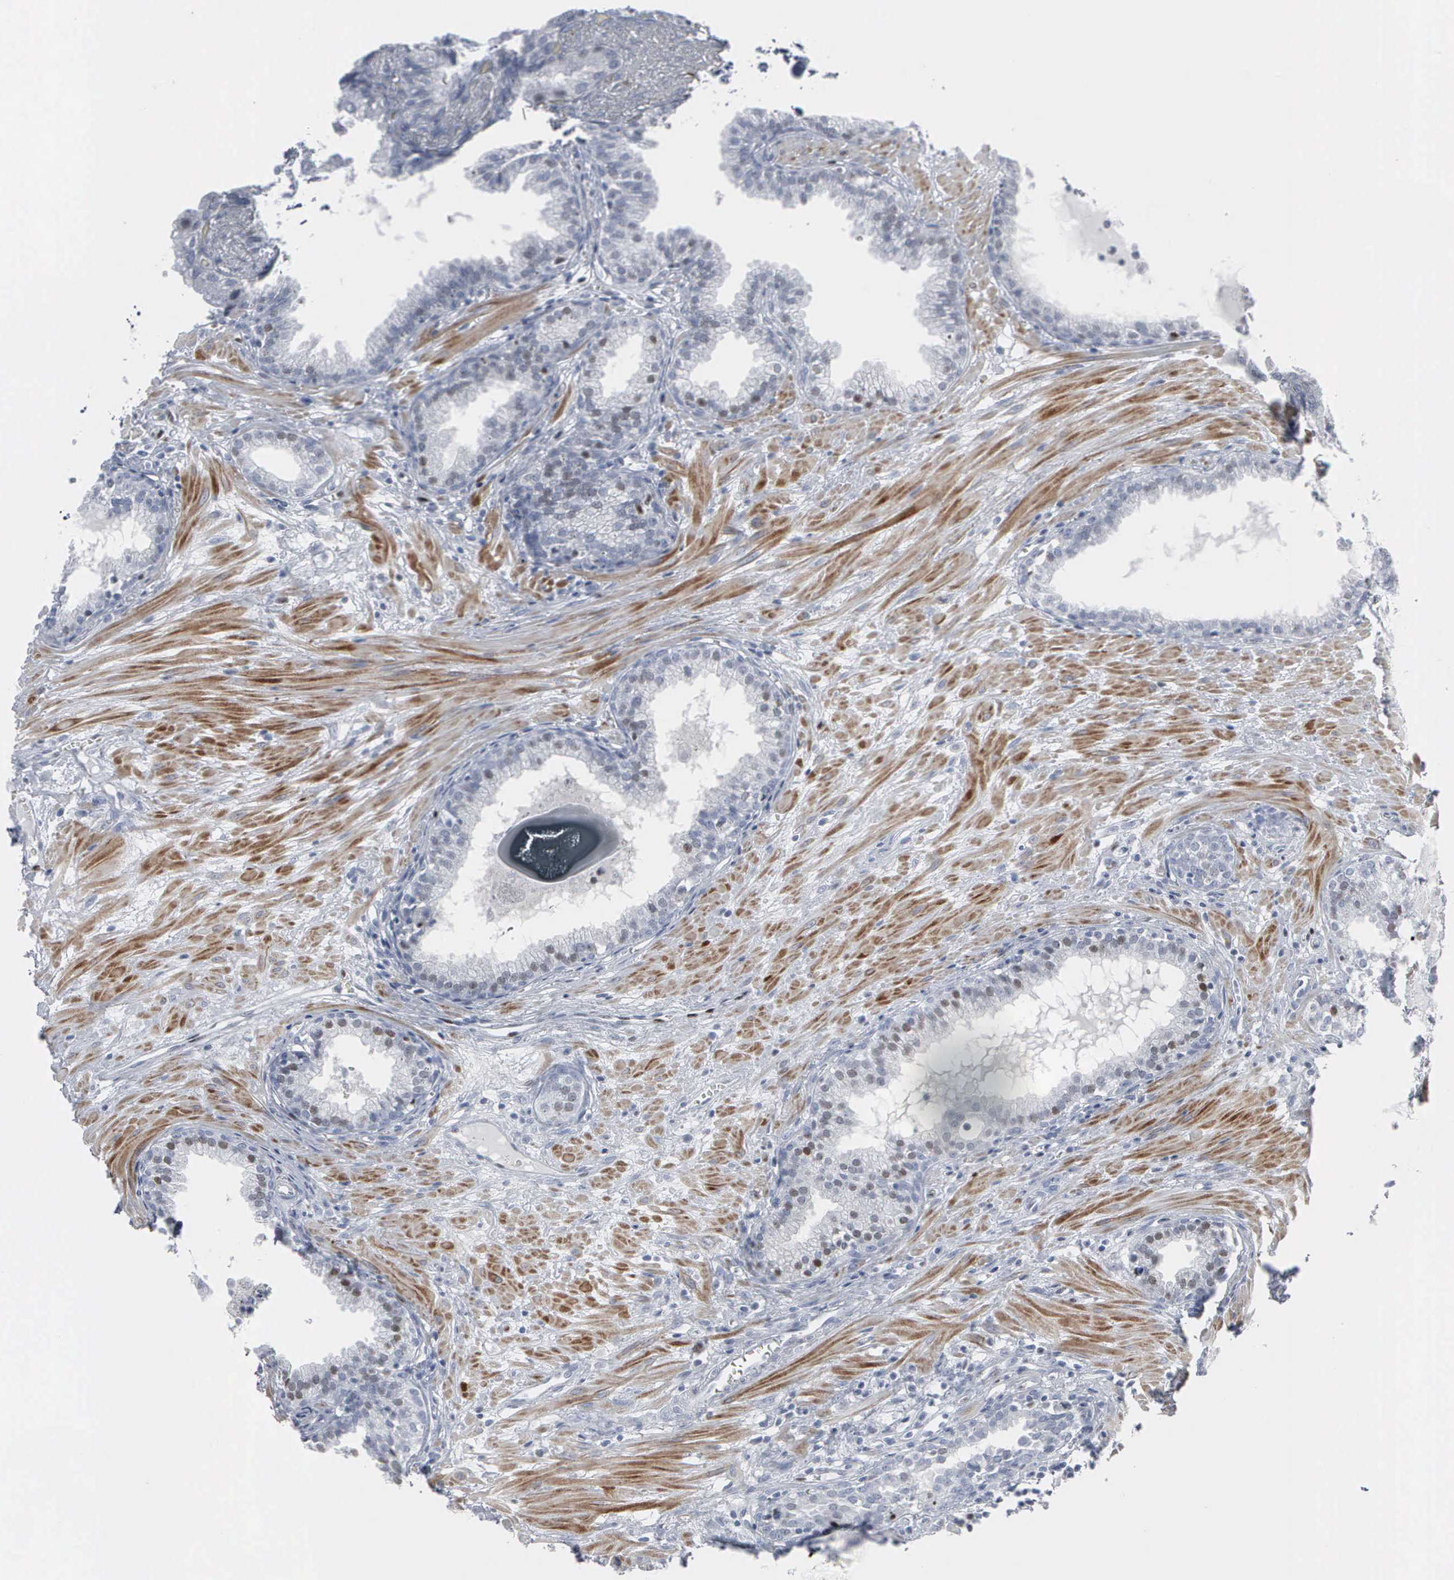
{"staining": {"intensity": "weak", "quantity": "<25%", "location": "nuclear"}, "tissue": "prostate", "cell_type": "Glandular cells", "image_type": "normal", "snomed": [{"axis": "morphology", "description": "Normal tissue, NOS"}, {"axis": "topography", "description": "Prostate"}], "caption": "There is no significant expression in glandular cells of prostate. The staining is performed using DAB brown chromogen with nuclei counter-stained in using hematoxylin.", "gene": "CCND3", "patient": {"sex": "male", "age": 64}}